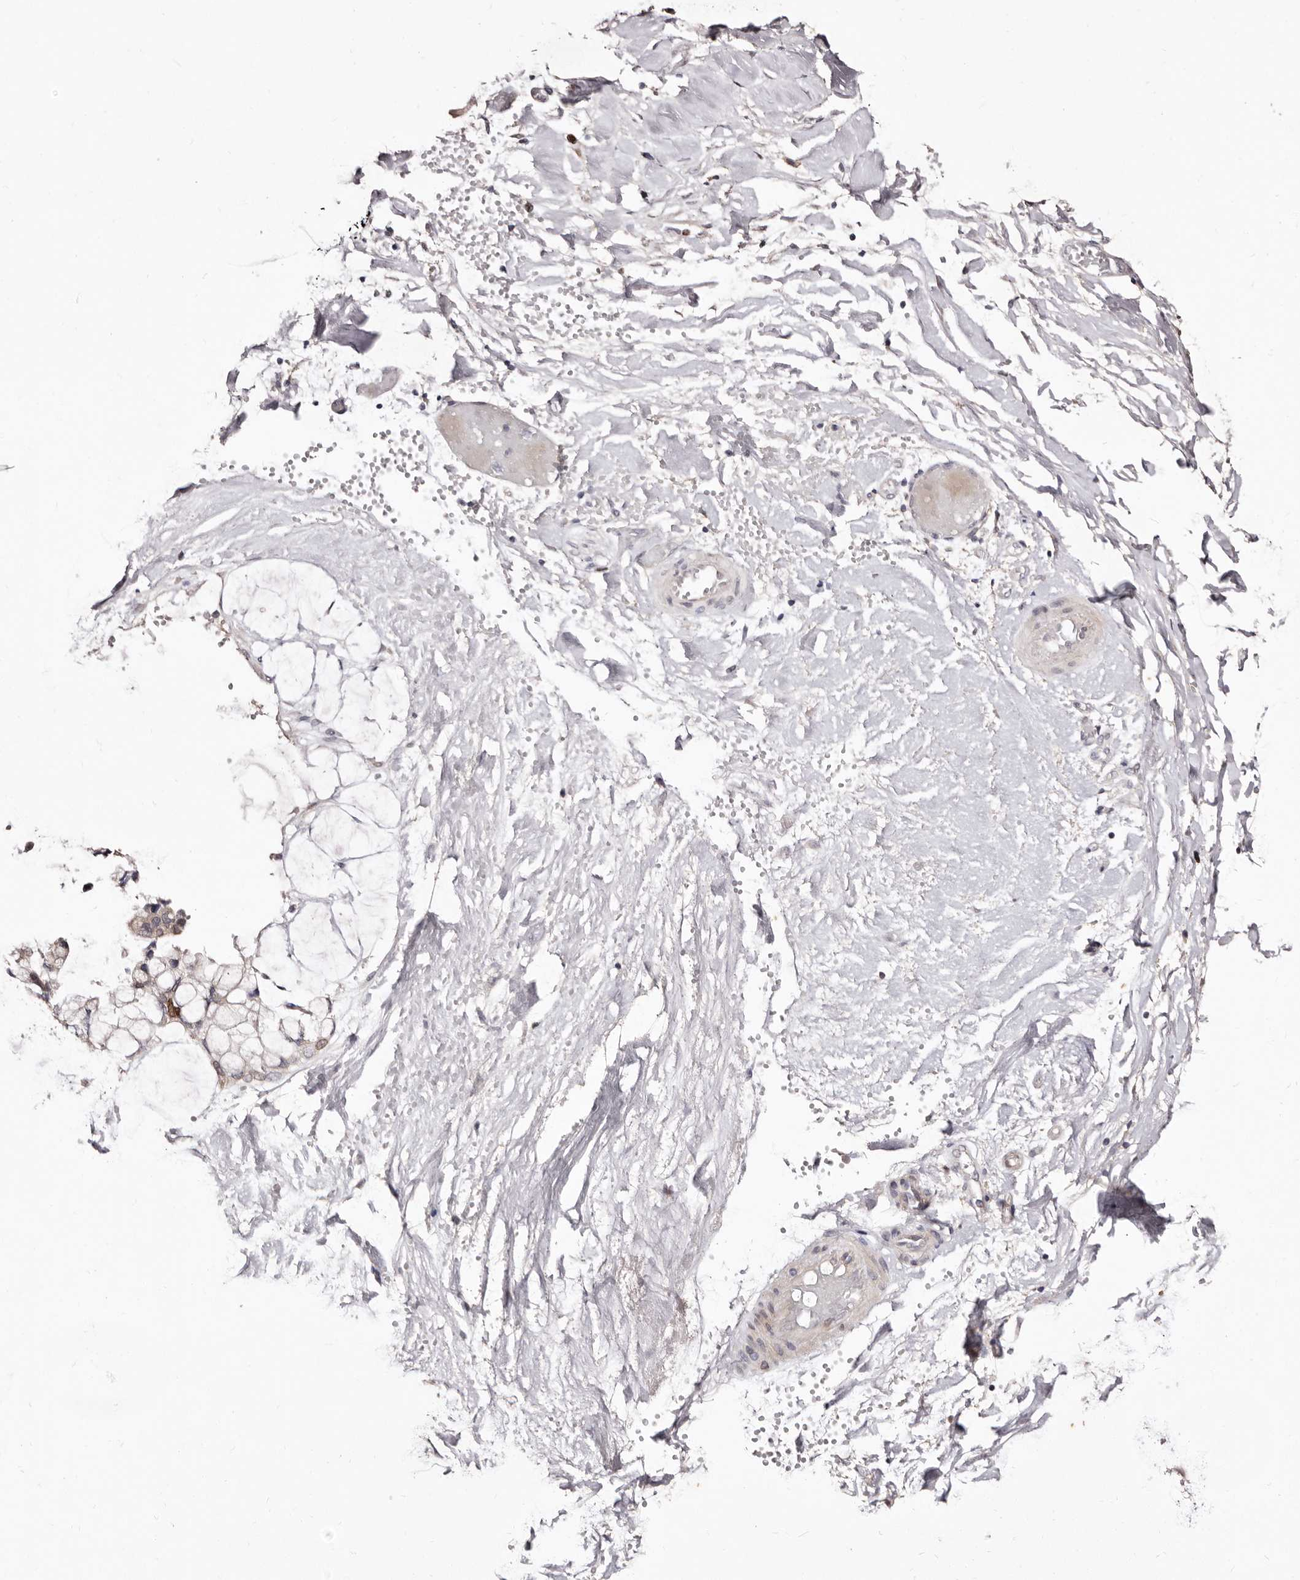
{"staining": {"intensity": "weak", "quantity": "<25%", "location": "nuclear"}, "tissue": "ovarian cancer", "cell_type": "Tumor cells", "image_type": "cancer", "snomed": [{"axis": "morphology", "description": "Cystadenocarcinoma, mucinous, NOS"}, {"axis": "topography", "description": "Ovary"}], "caption": "Ovarian cancer was stained to show a protein in brown. There is no significant staining in tumor cells.", "gene": "CDCA8", "patient": {"sex": "female", "age": 39}}